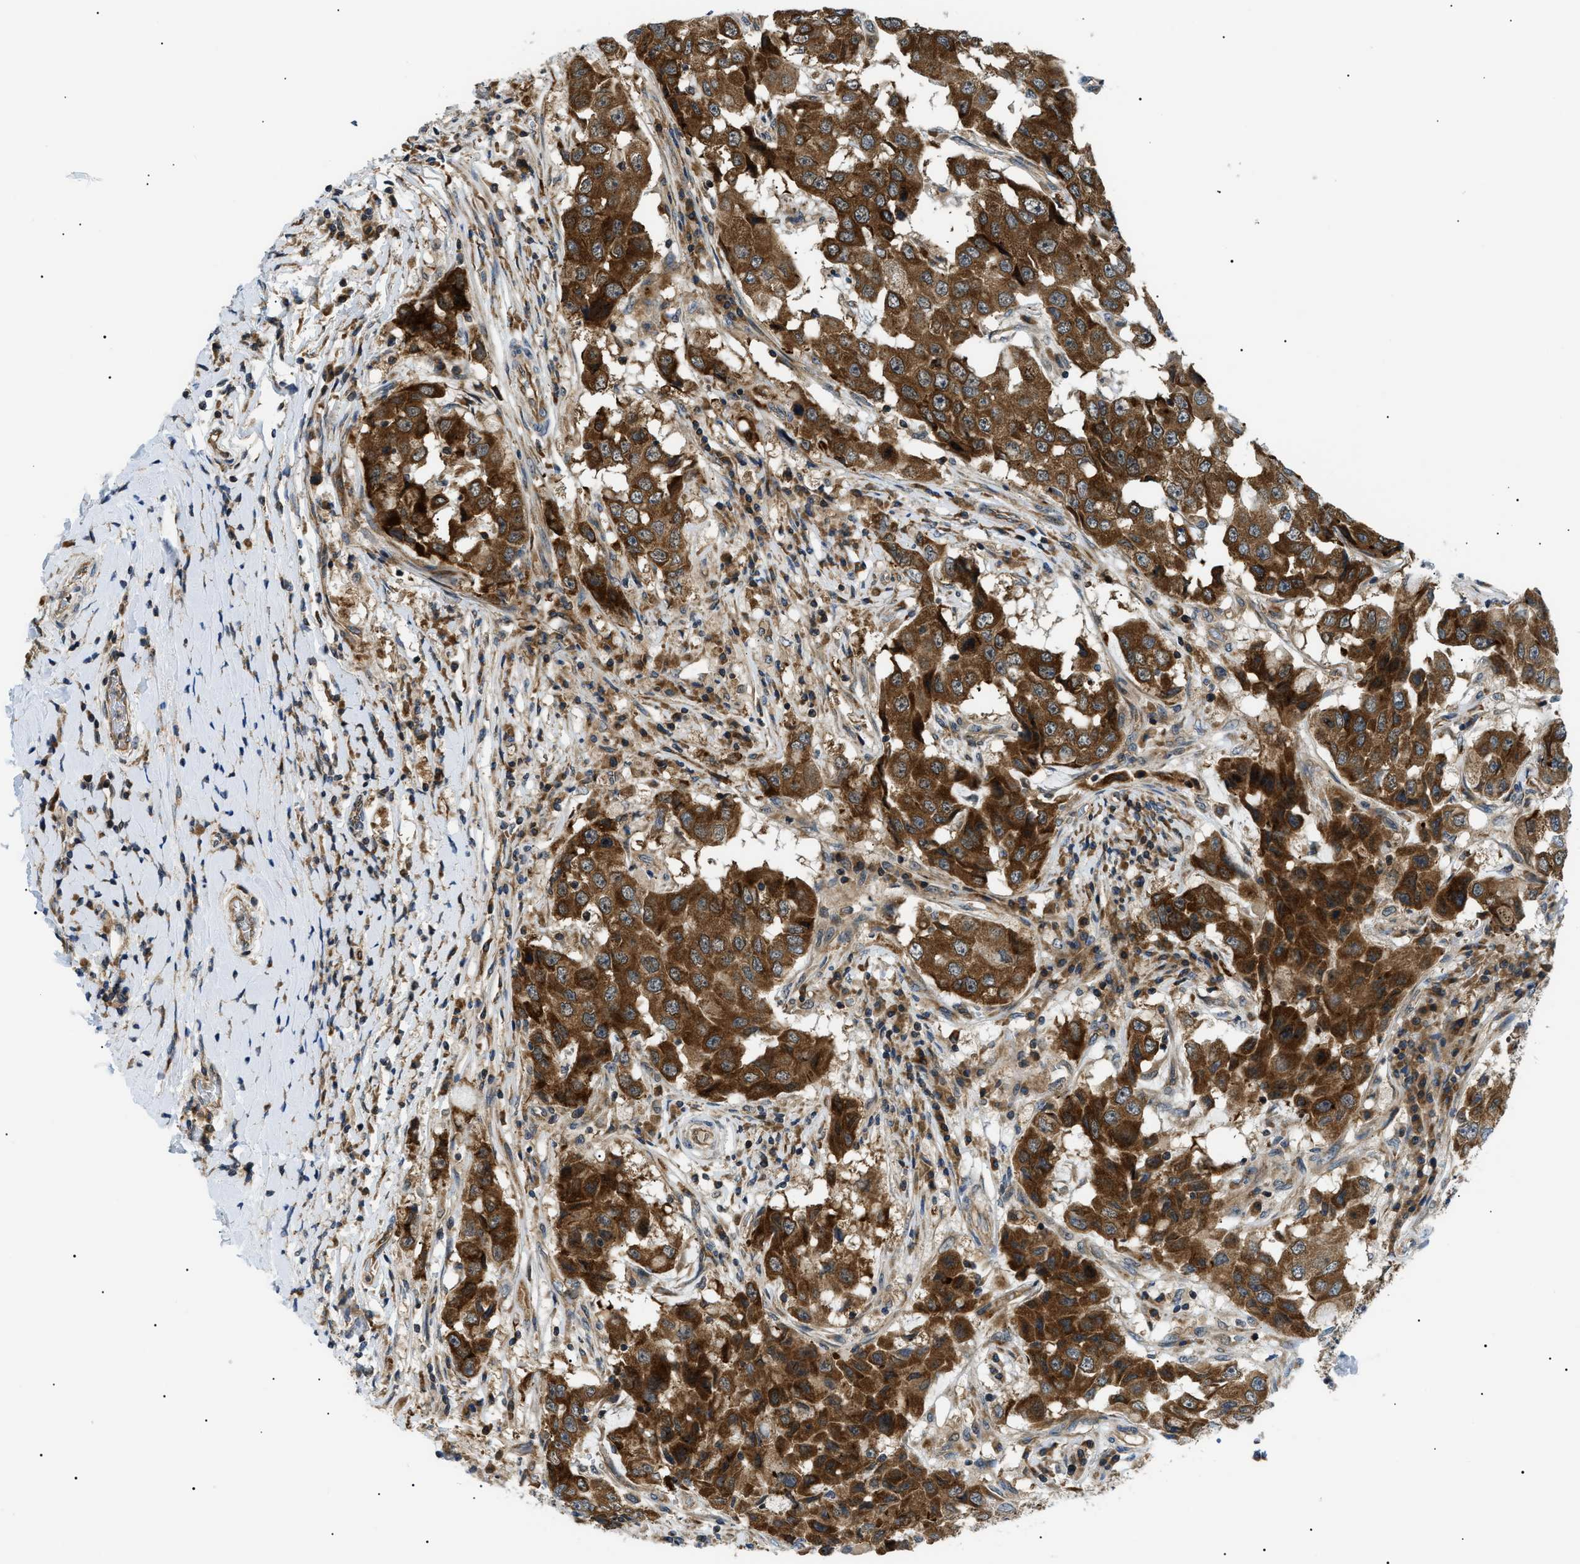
{"staining": {"intensity": "moderate", "quantity": ">75%", "location": "cytoplasmic/membranous"}, "tissue": "breast cancer", "cell_type": "Tumor cells", "image_type": "cancer", "snomed": [{"axis": "morphology", "description": "Duct carcinoma"}, {"axis": "topography", "description": "Breast"}], "caption": "Human breast cancer (intraductal carcinoma) stained with a brown dye exhibits moderate cytoplasmic/membranous positive positivity in about >75% of tumor cells.", "gene": "SRPK1", "patient": {"sex": "female", "age": 27}}